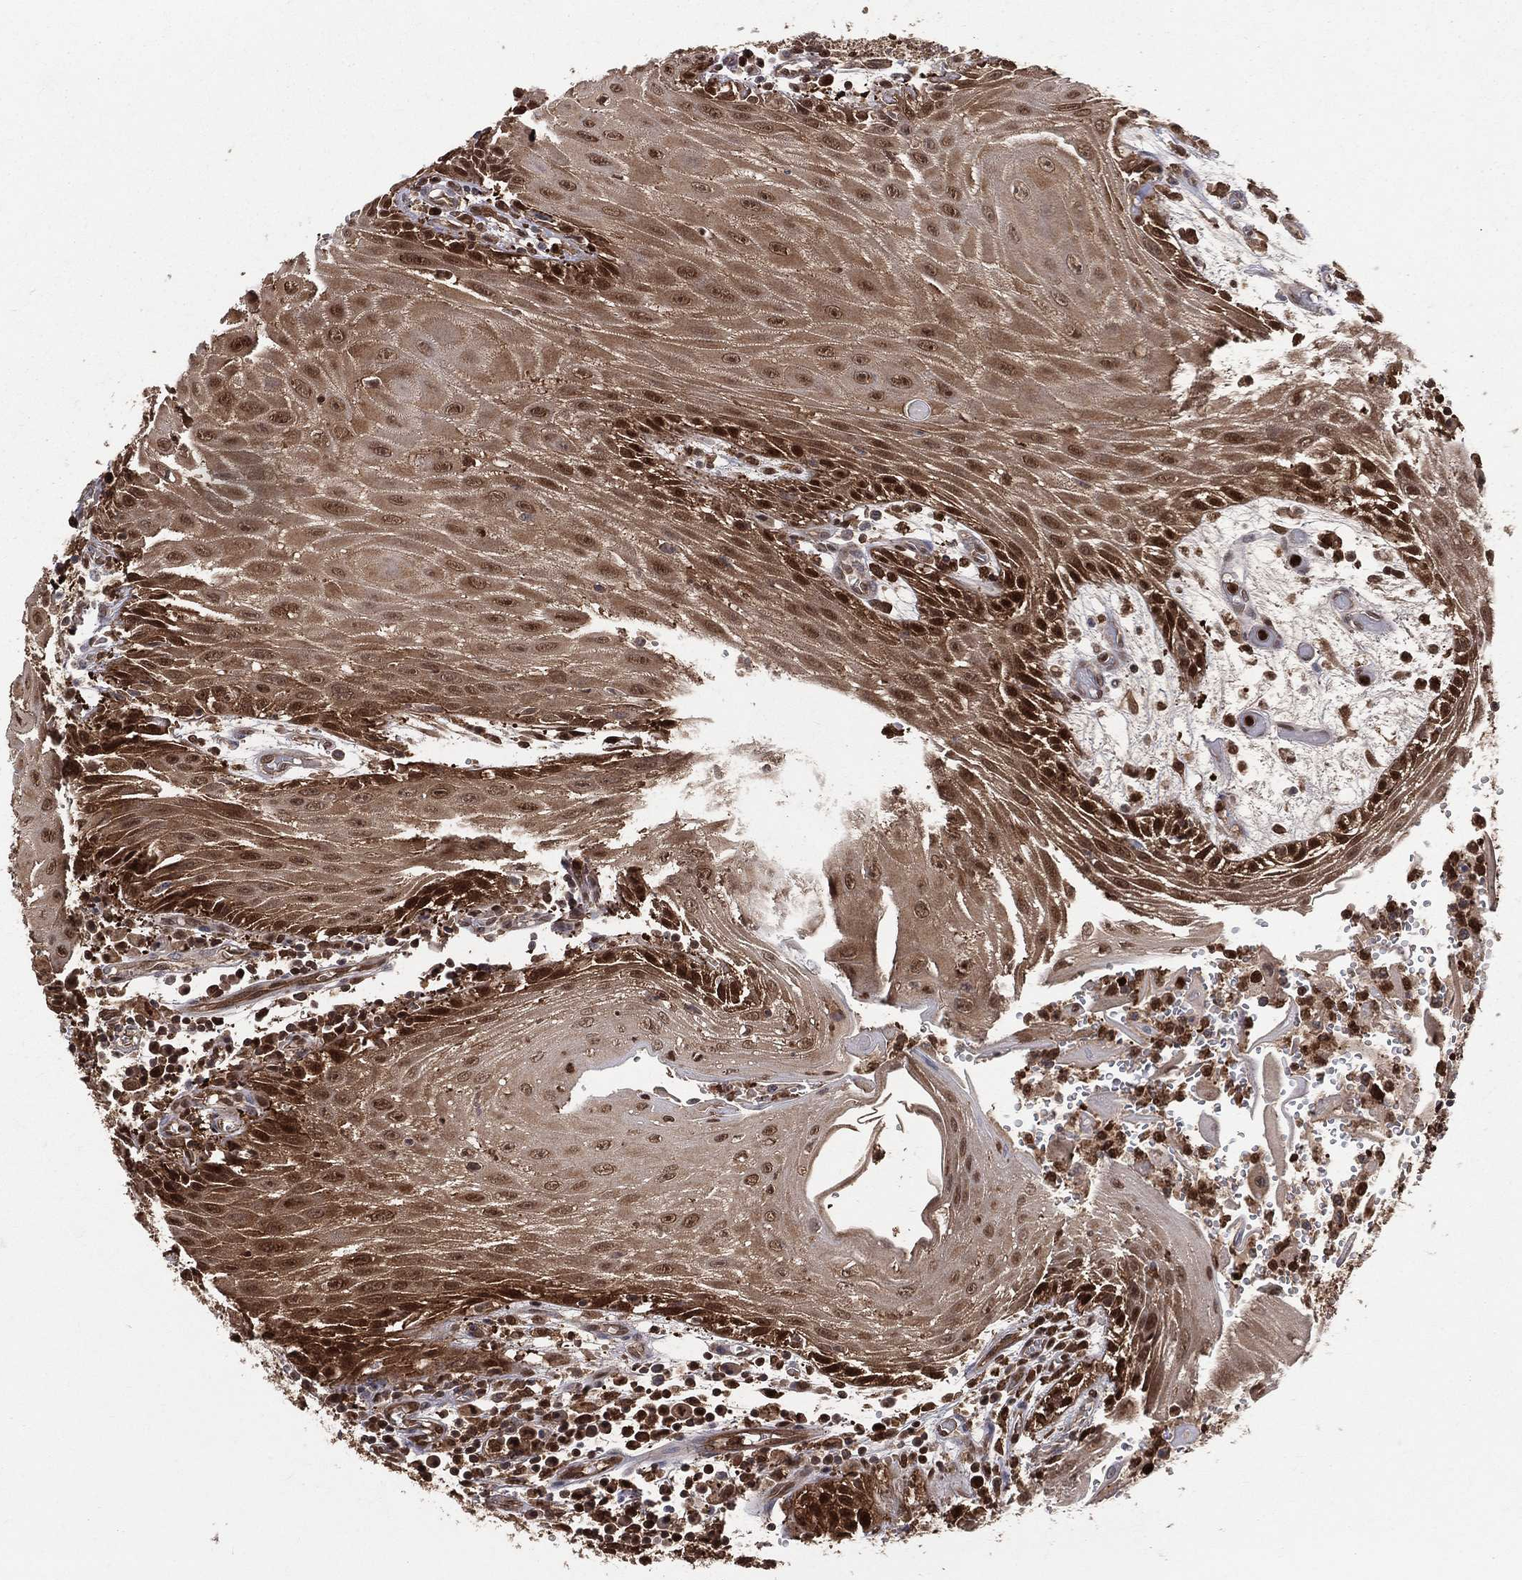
{"staining": {"intensity": "strong", "quantity": "25%-75%", "location": "cytoplasmic/membranous,nuclear"}, "tissue": "head and neck cancer", "cell_type": "Tumor cells", "image_type": "cancer", "snomed": [{"axis": "morphology", "description": "Squamous cell carcinoma, NOS"}, {"axis": "topography", "description": "Oral tissue"}, {"axis": "topography", "description": "Head-Neck"}], "caption": "Protein staining of head and neck cancer tissue displays strong cytoplasmic/membranous and nuclear staining in approximately 25%-75% of tumor cells.", "gene": "ENO1", "patient": {"sex": "male", "age": 58}}